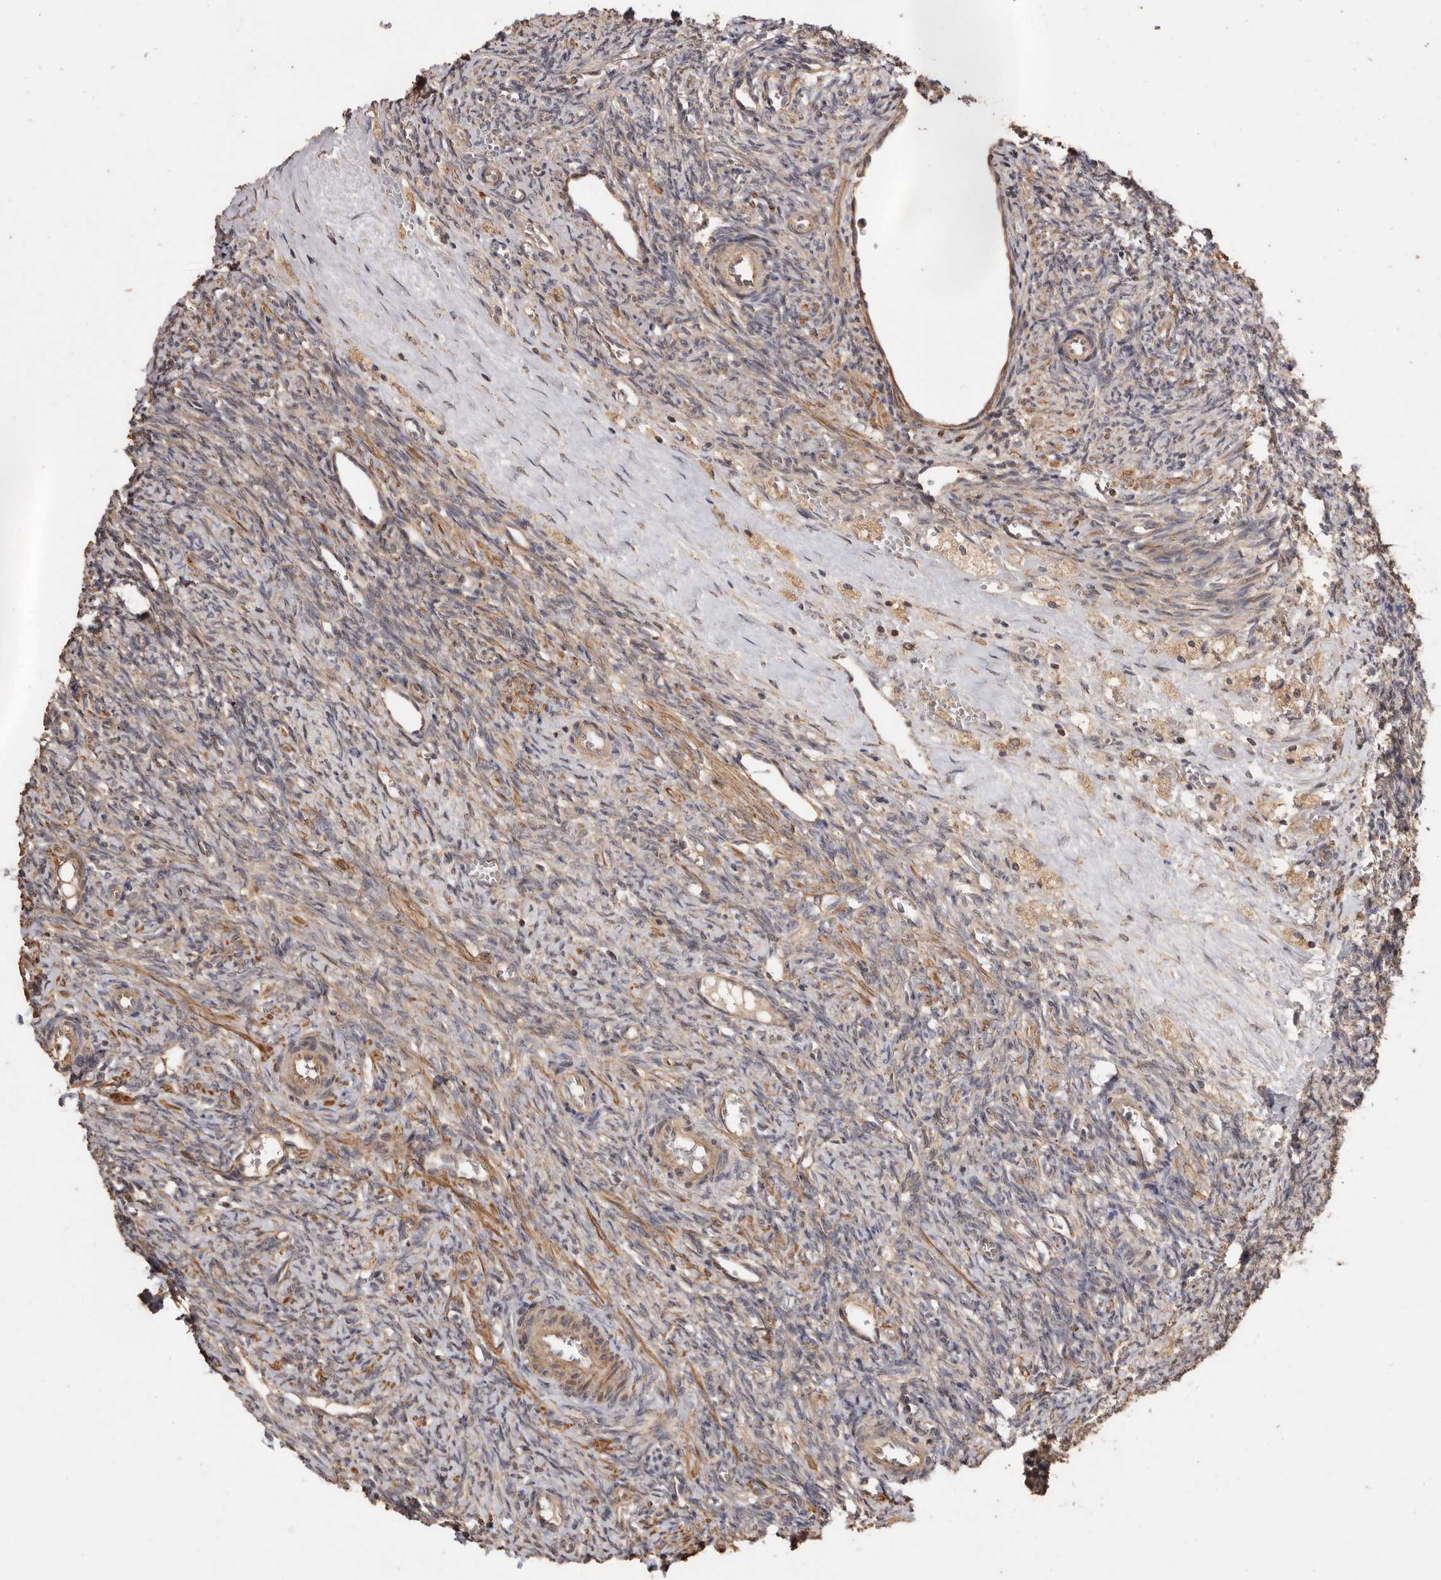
{"staining": {"intensity": "moderate", "quantity": ">75%", "location": "cytoplasmic/membranous"}, "tissue": "ovary", "cell_type": "Follicle cells", "image_type": "normal", "snomed": [{"axis": "morphology", "description": "Normal tissue, NOS"}, {"axis": "topography", "description": "Ovary"}], "caption": "Immunohistochemistry histopathology image of benign ovary stained for a protein (brown), which demonstrates medium levels of moderate cytoplasmic/membranous positivity in approximately >75% of follicle cells.", "gene": "COQ8B", "patient": {"sex": "female", "age": 41}}